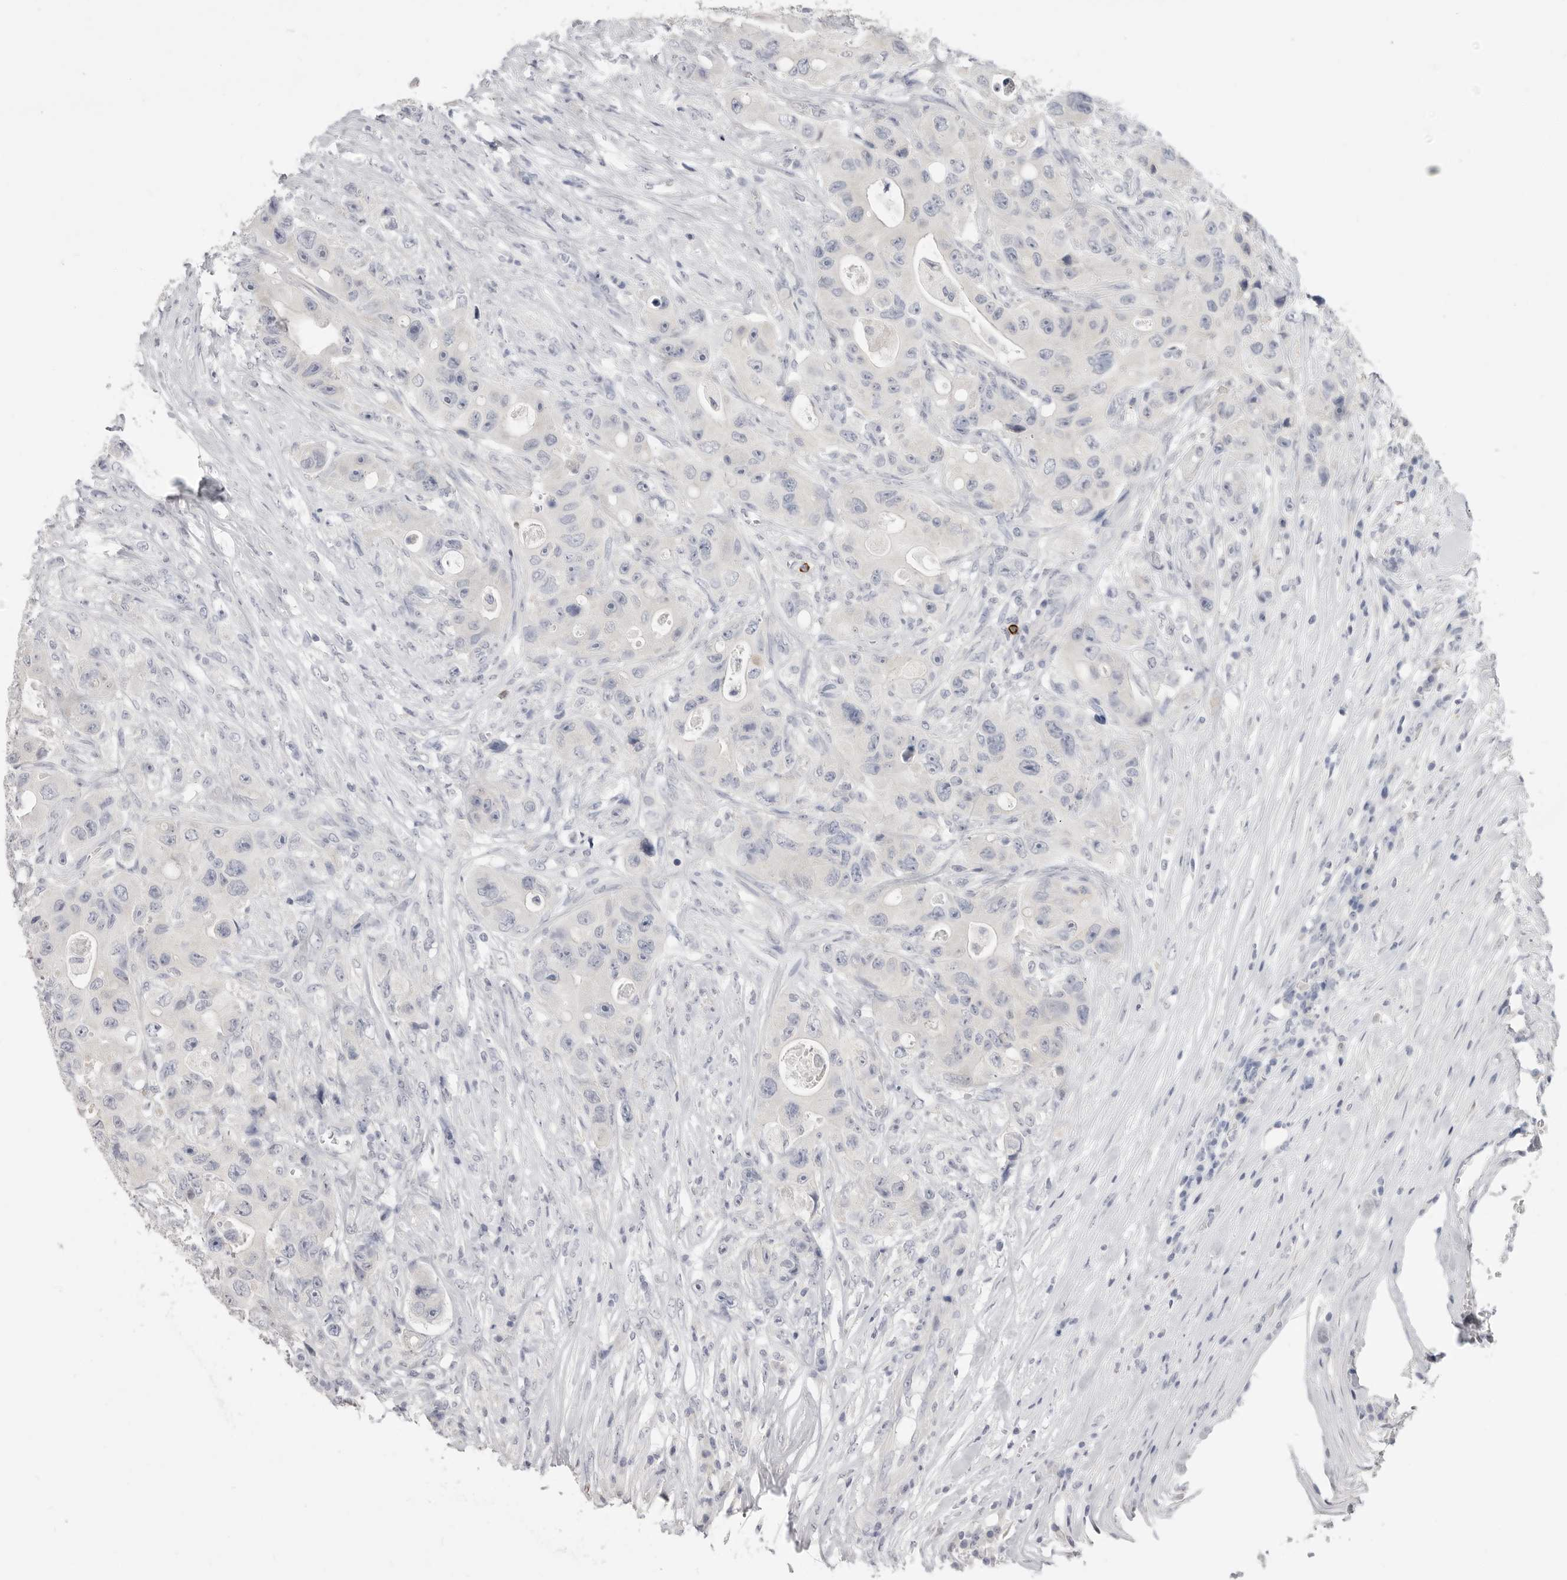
{"staining": {"intensity": "negative", "quantity": "none", "location": "none"}, "tissue": "colorectal cancer", "cell_type": "Tumor cells", "image_type": "cancer", "snomed": [{"axis": "morphology", "description": "Adenocarcinoma, NOS"}, {"axis": "topography", "description": "Colon"}], "caption": "Tumor cells are negative for brown protein staining in adenocarcinoma (colorectal).", "gene": "XIRP1", "patient": {"sex": "female", "age": 46}}